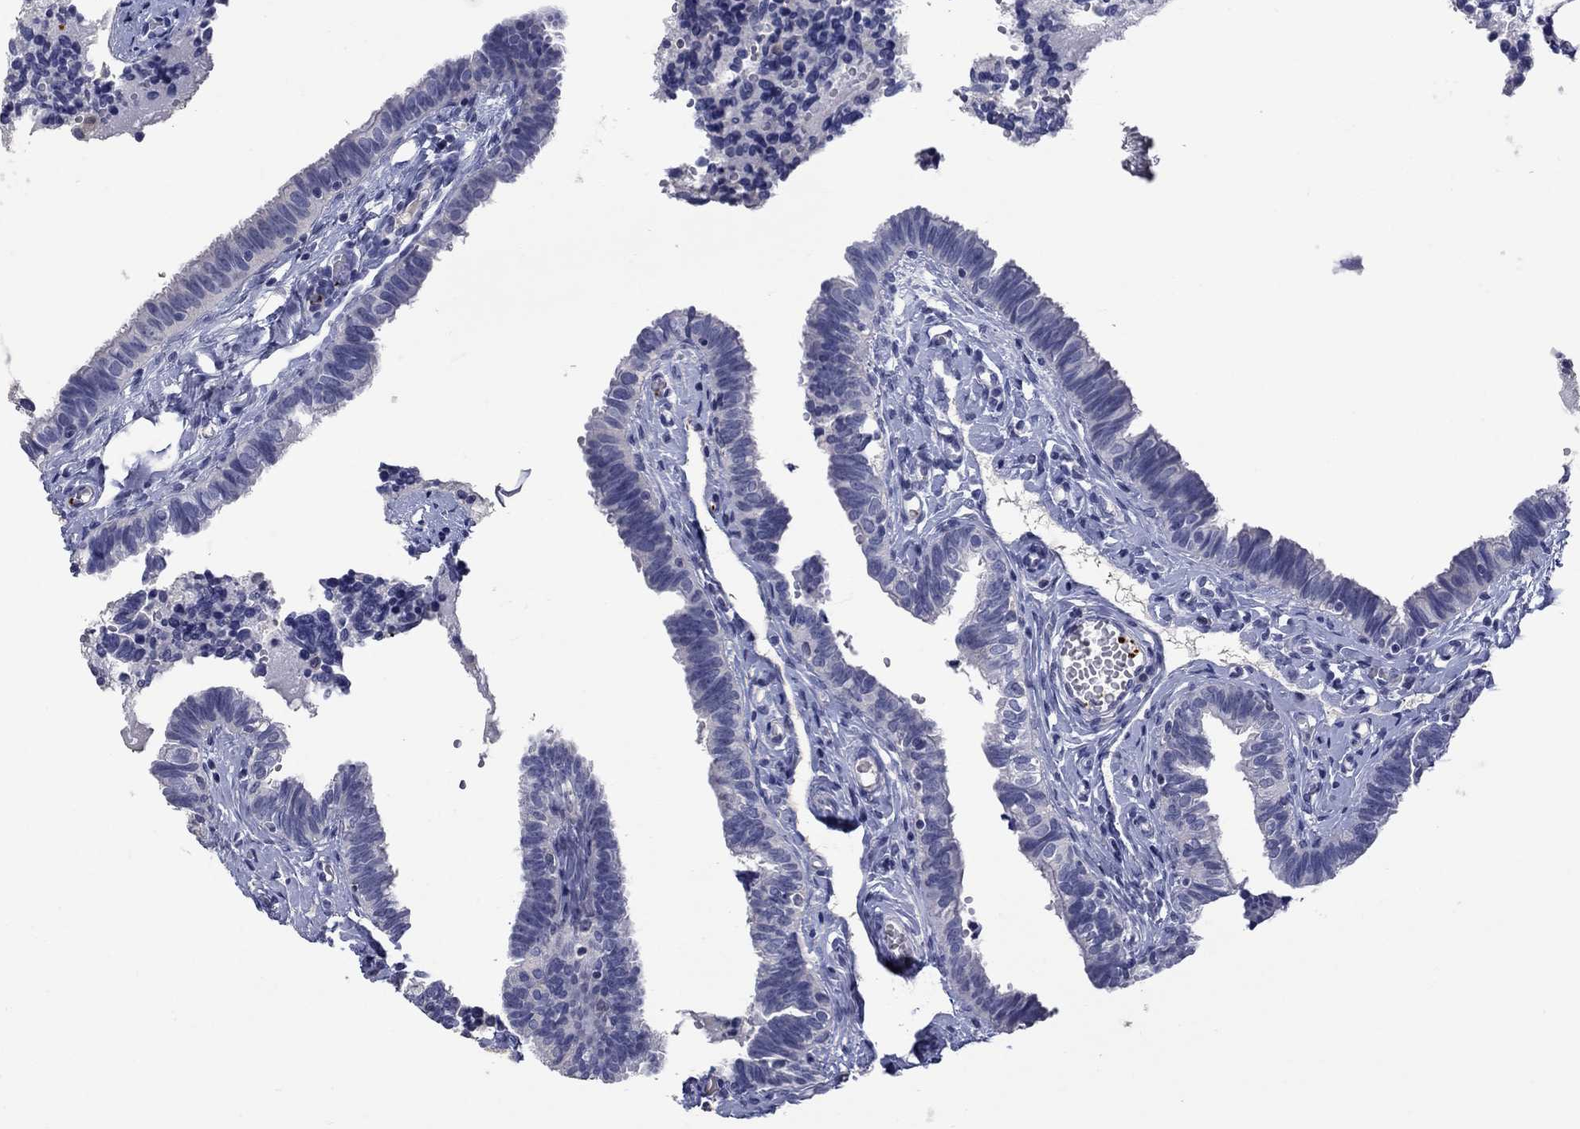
{"staining": {"intensity": "negative", "quantity": "none", "location": "none"}, "tissue": "fallopian tube", "cell_type": "Glandular cells", "image_type": "normal", "snomed": [{"axis": "morphology", "description": "Normal tissue, NOS"}, {"axis": "topography", "description": "Fallopian tube"}], "caption": "Fallopian tube stained for a protein using immunohistochemistry displays no staining glandular cells.", "gene": "PLEK", "patient": {"sex": "female", "age": 47}}